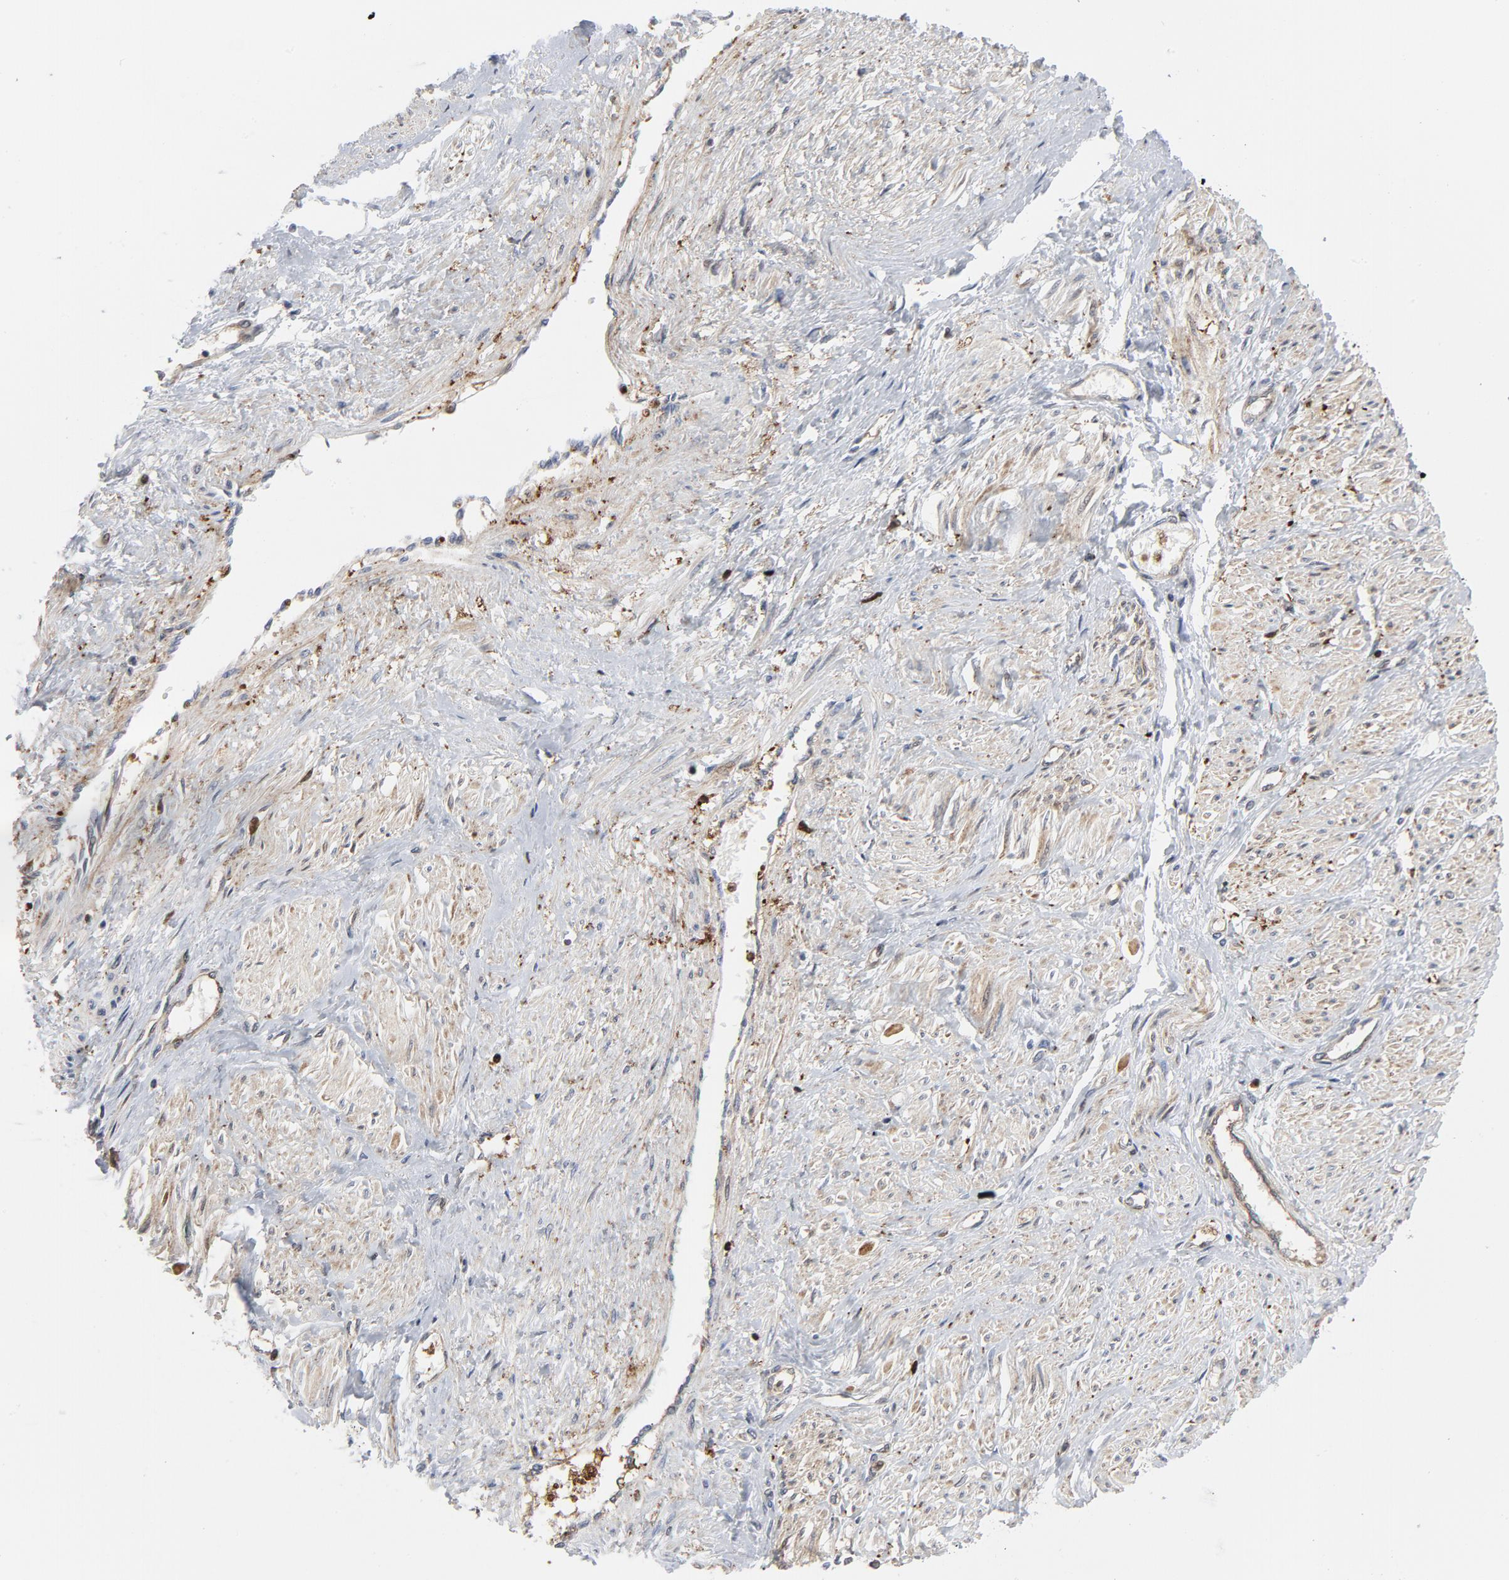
{"staining": {"intensity": "weak", "quantity": "<25%", "location": "cytoplasmic/membranous"}, "tissue": "smooth muscle", "cell_type": "Smooth muscle cells", "image_type": "normal", "snomed": [{"axis": "morphology", "description": "Normal tissue, NOS"}, {"axis": "topography", "description": "Smooth muscle"}, {"axis": "topography", "description": "Uterus"}], "caption": "Immunohistochemical staining of benign human smooth muscle displays no significant expression in smooth muscle cells. Brightfield microscopy of immunohistochemistry (IHC) stained with DAB (brown) and hematoxylin (blue), captured at high magnification.", "gene": "YES1", "patient": {"sex": "female", "age": 39}}